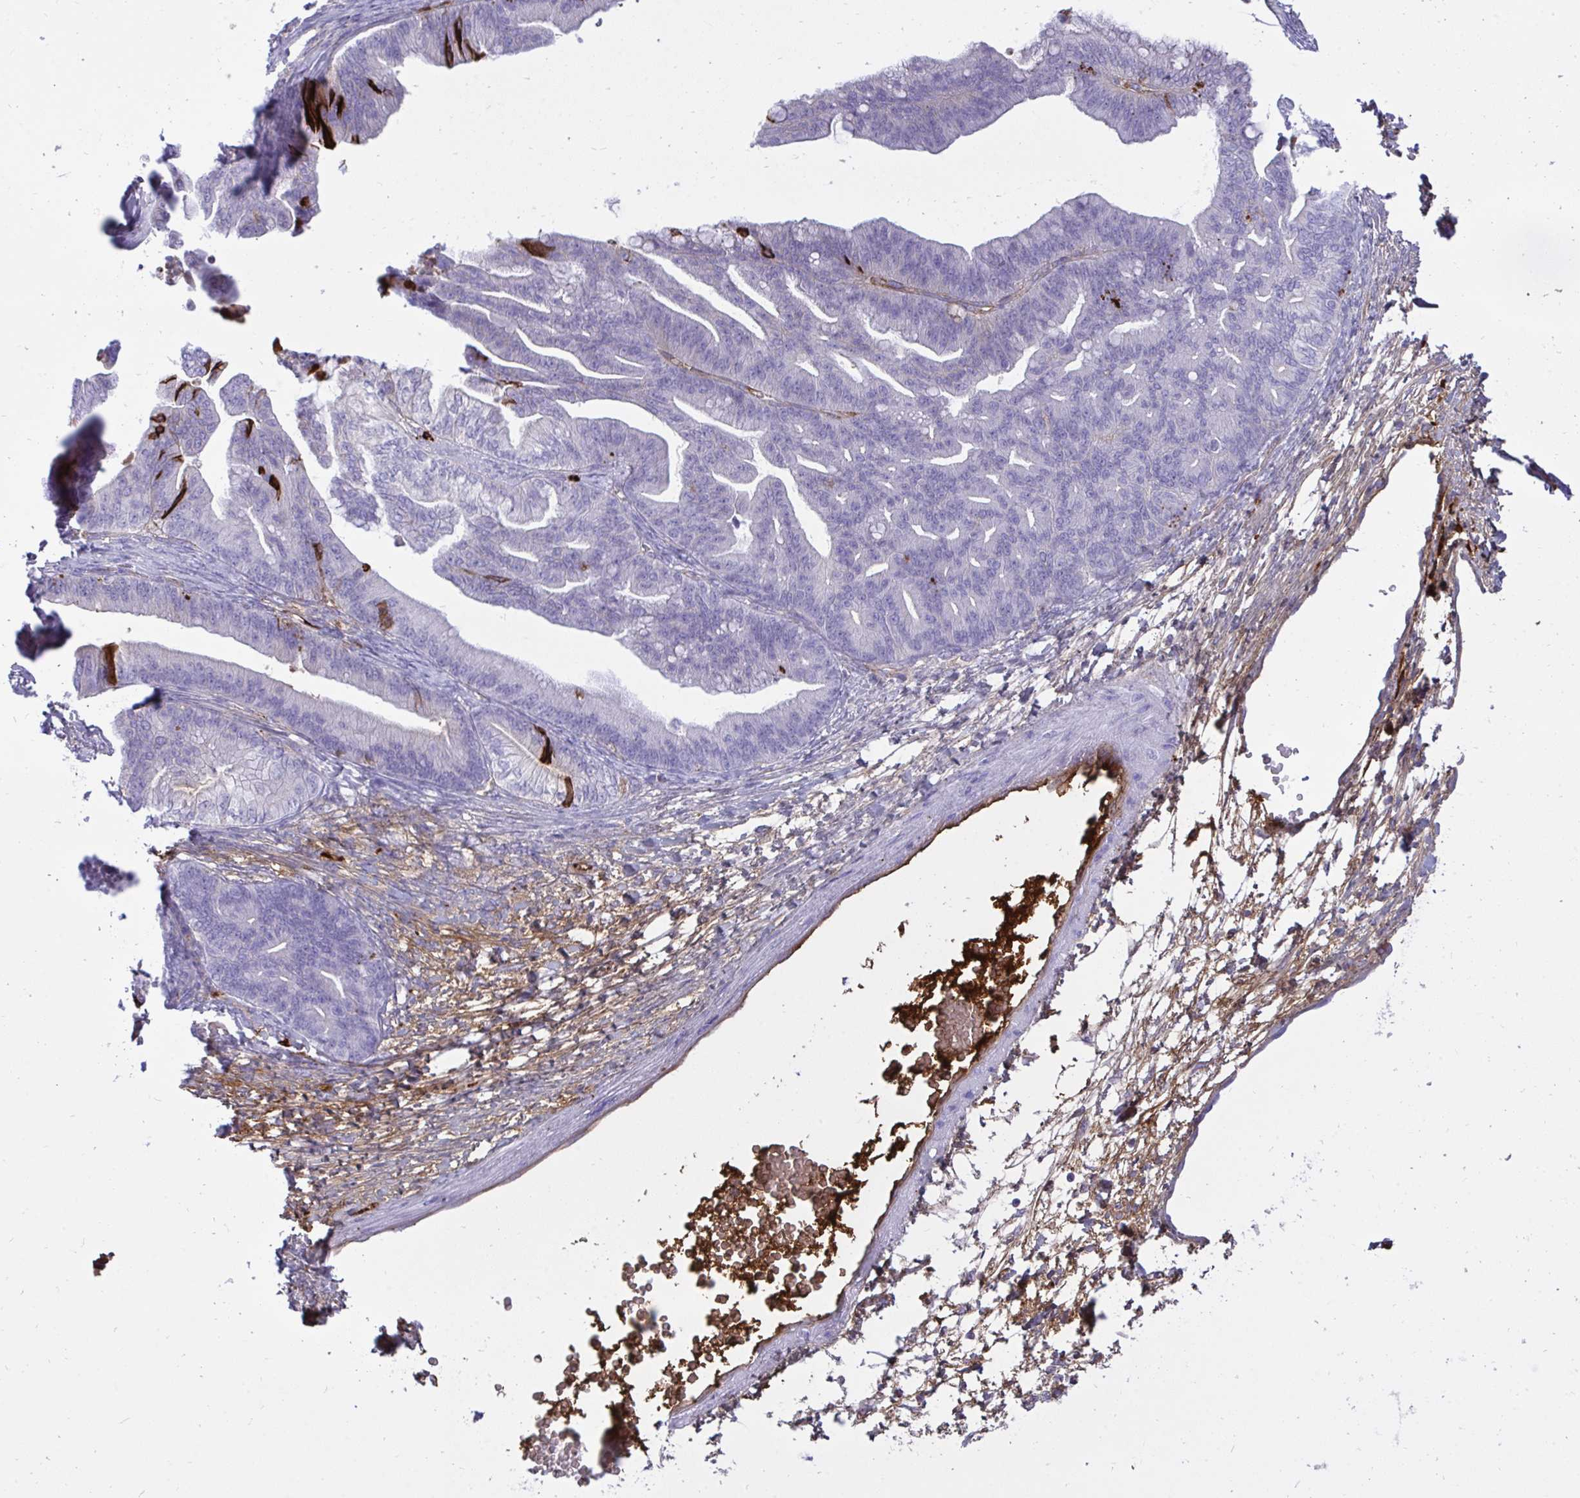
{"staining": {"intensity": "moderate", "quantity": "<25%", "location": "cytoplasmic/membranous"}, "tissue": "ovarian cancer", "cell_type": "Tumor cells", "image_type": "cancer", "snomed": [{"axis": "morphology", "description": "Cystadenocarcinoma, mucinous, NOS"}, {"axis": "topography", "description": "Ovary"}], "caption": "Immunohistochemistry micrograph of ovarian mucinous cystadenocarcinoma stained for a protein (brown), which exhibits low levels of moderate cytoplasmic/membranous expression in about <25% of tumor cells.", "gene": "F2", "patient": {"sex": "female", "age": 67}}